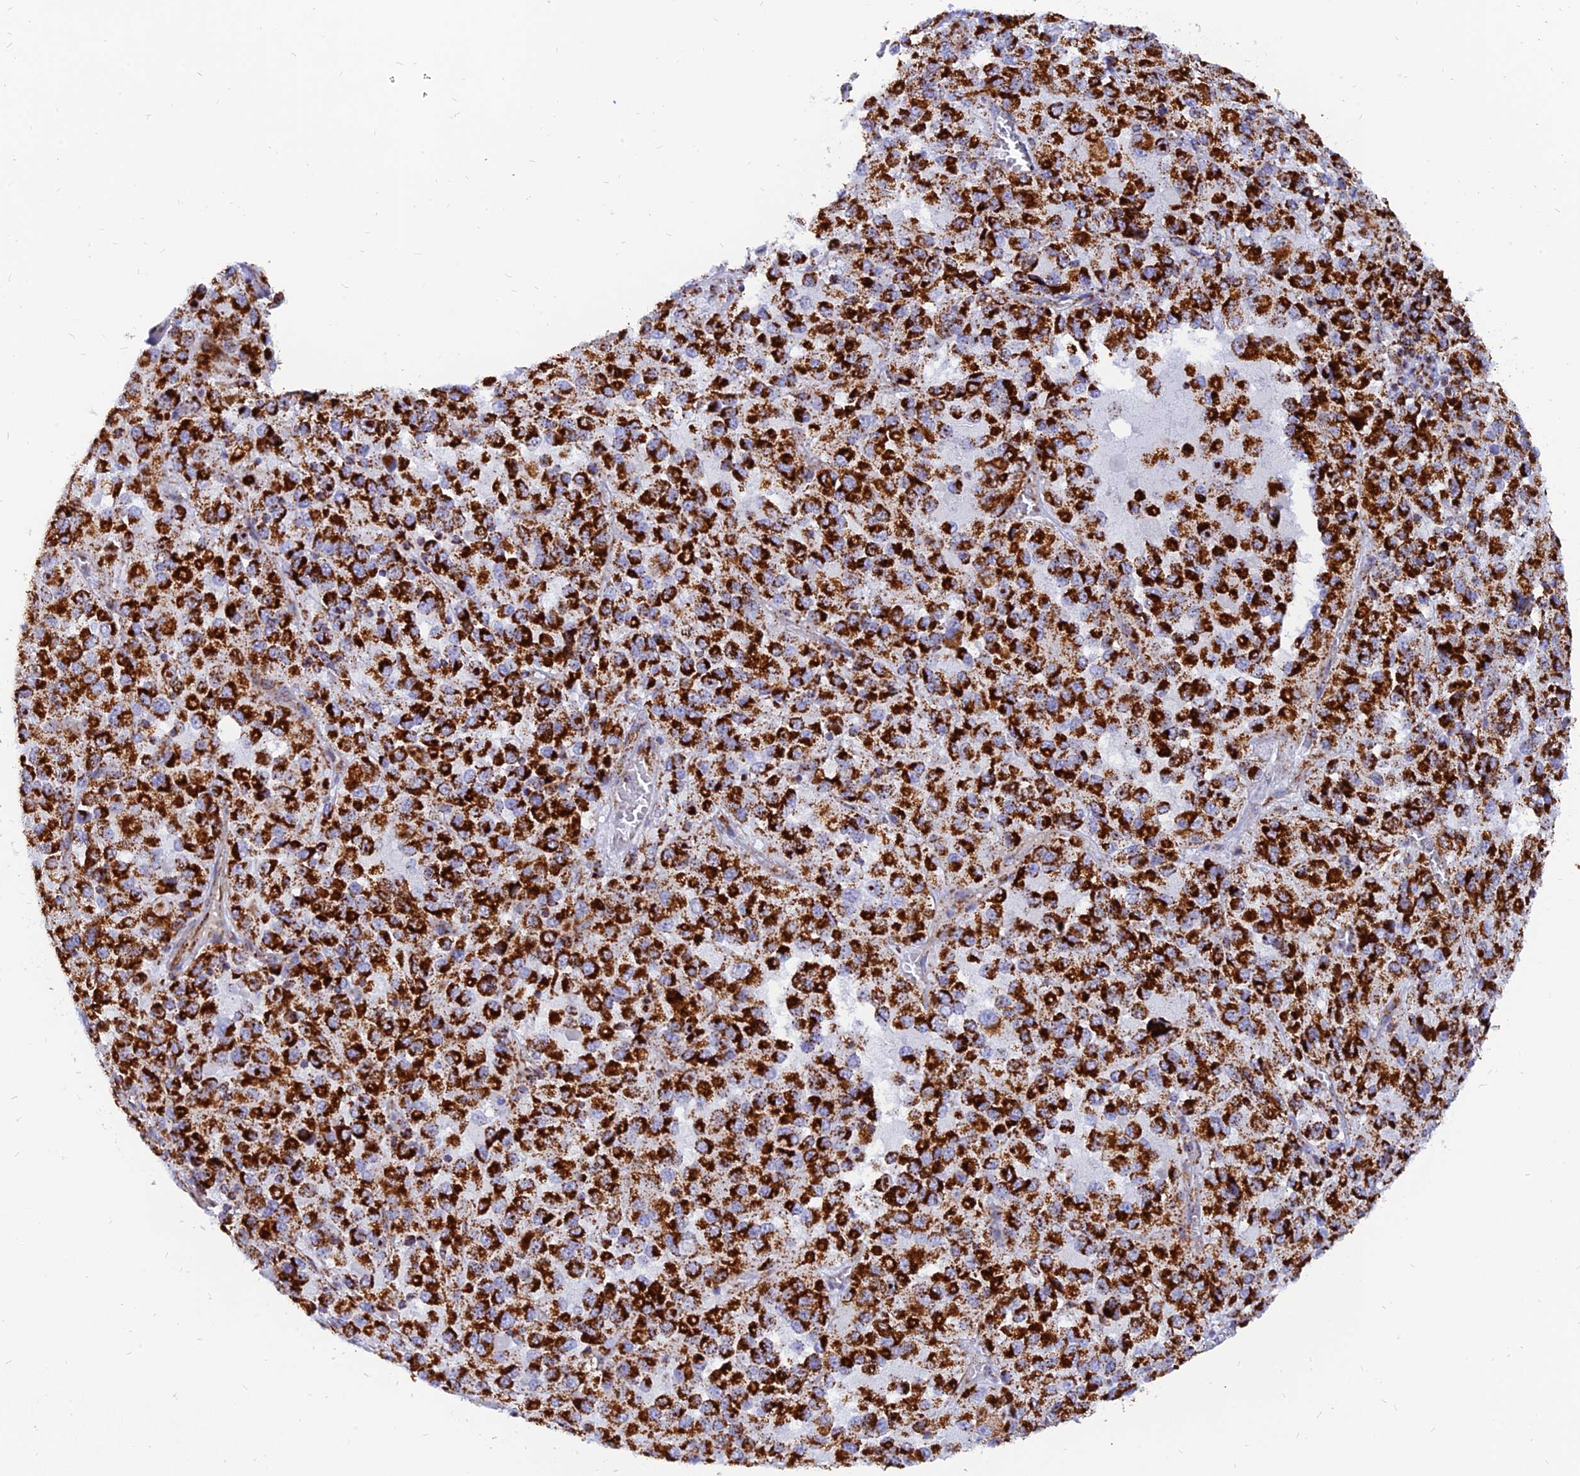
{"staining": {"intensity": "strong", "quantity": ">75%", "location": "cytoplasmic/membranous"}, "tissue": "melanoma", "cell_type": "Tumor cells", "image_type": "cancer", "snomed": [{"axis": "morphology", "description": "Malignant melanoma, Metastatic site"}, {"axis": "topography", "description": "Lung"}], "caption": "Protein staining exhibits strong cytoplasmic/membranous positivity in about >75% of tumor cells in melanoma.", "gene": "NDUFB6", "patient": {"sex": "male", "age": 64}}